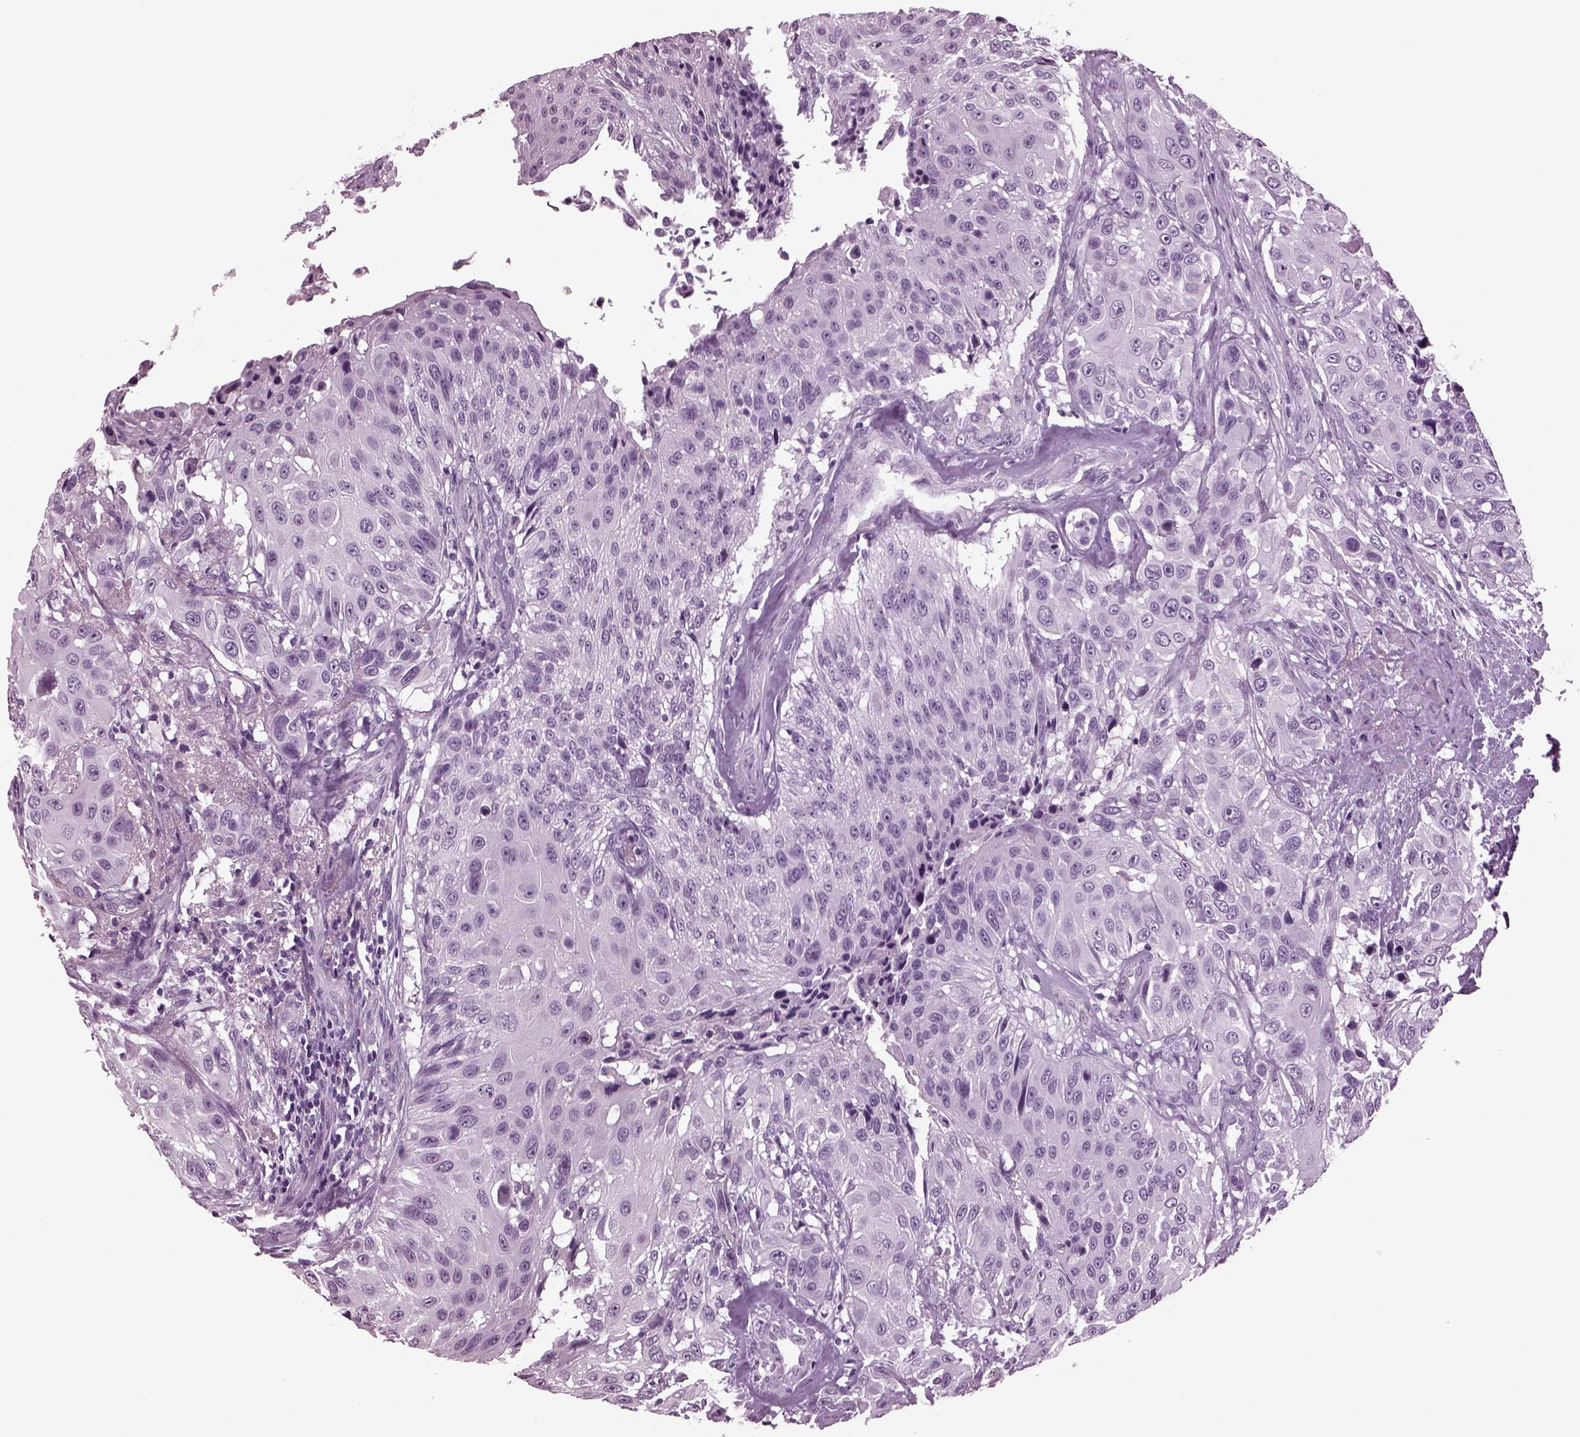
{"staining": {"intensity": "negative", "quantity": "none", "location": "none"}, "tissue": "urothelial cancer", "cell_type": "Tumor cells", "image_type": "cancer", "snomed": [{"axis": "morphology", "description": "Urothelial carcinoma, NOS"}, {"axis": "topography", "description": "Urinary bladder"}], "caption": "Tumor cells are negative for brown protein staining in transitional cell carcinoma. The staining was performed using DAB to visualize the protein expression in brown, while the nuclei were stained in blue with hematoxylin (Magnification: 20x).", "gene": "TPPP2", "patient": {"sex": "male", "age": 55}}